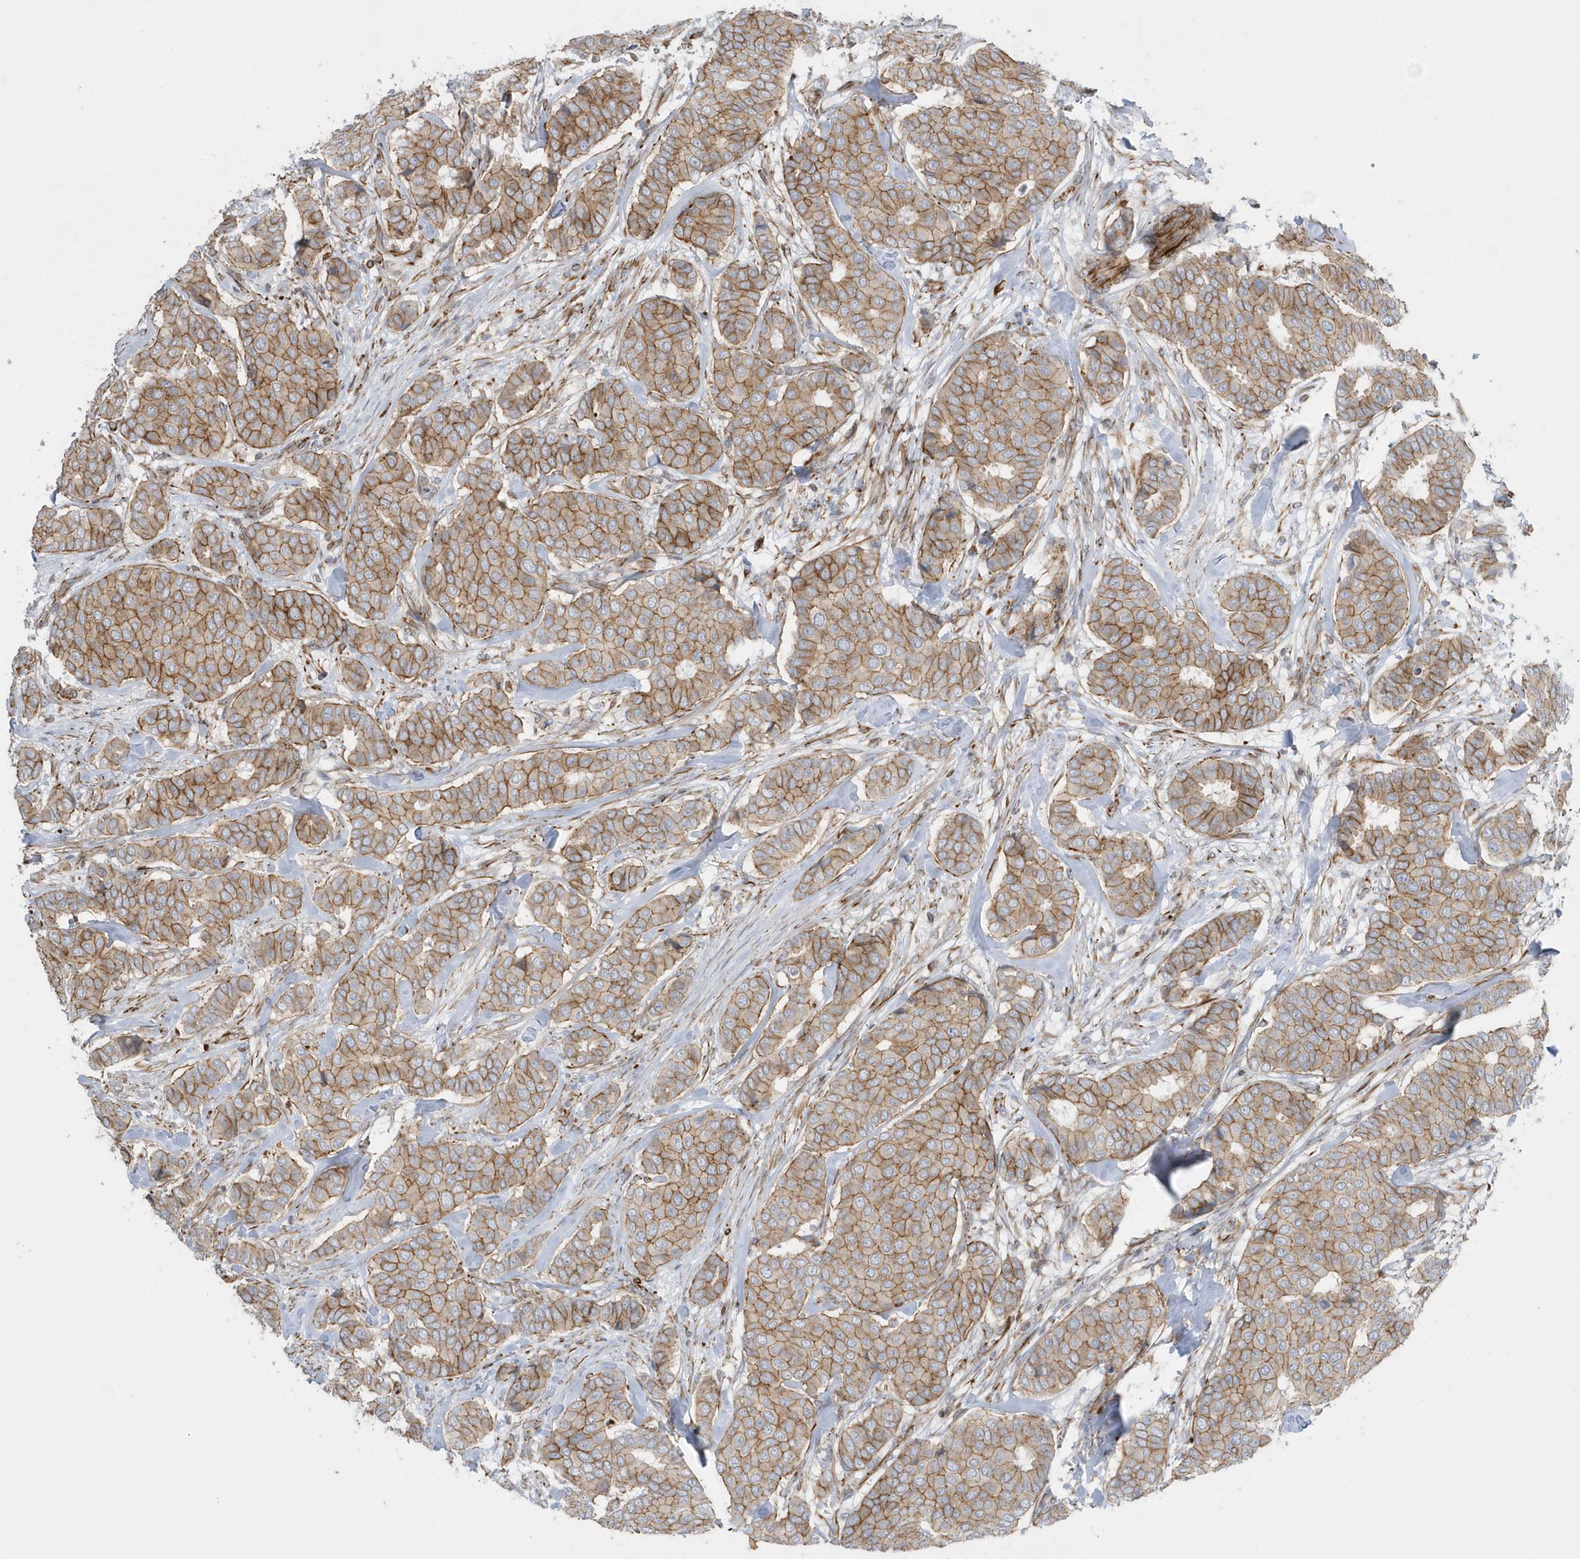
{"staining": {"intensity": "moderate", "quantity": ">75%", "location": "cytoplasmic/membranous"}, "tissue": "breast cancer", "cell_type": "Tumor cells", "image_type": "cancer", "snomed": [{"axis": "morphology", "description": "Duct carcinoma"}, {"axis": "topography", "description": "Breast"}], "caption": "Immunohistochemical staining of human breast cancer exhibits medium levels of moderate cytoplasmic/membranous positivity in about >75% of tumor cells. Using DAB (3,3'-diaminobenzidine) (brown) and hematoxylin (blue) stains, captured at high magnification using brightfield microscopy.", "gene": "RAB17", "patient": {"sex": "female", "age": 75}}